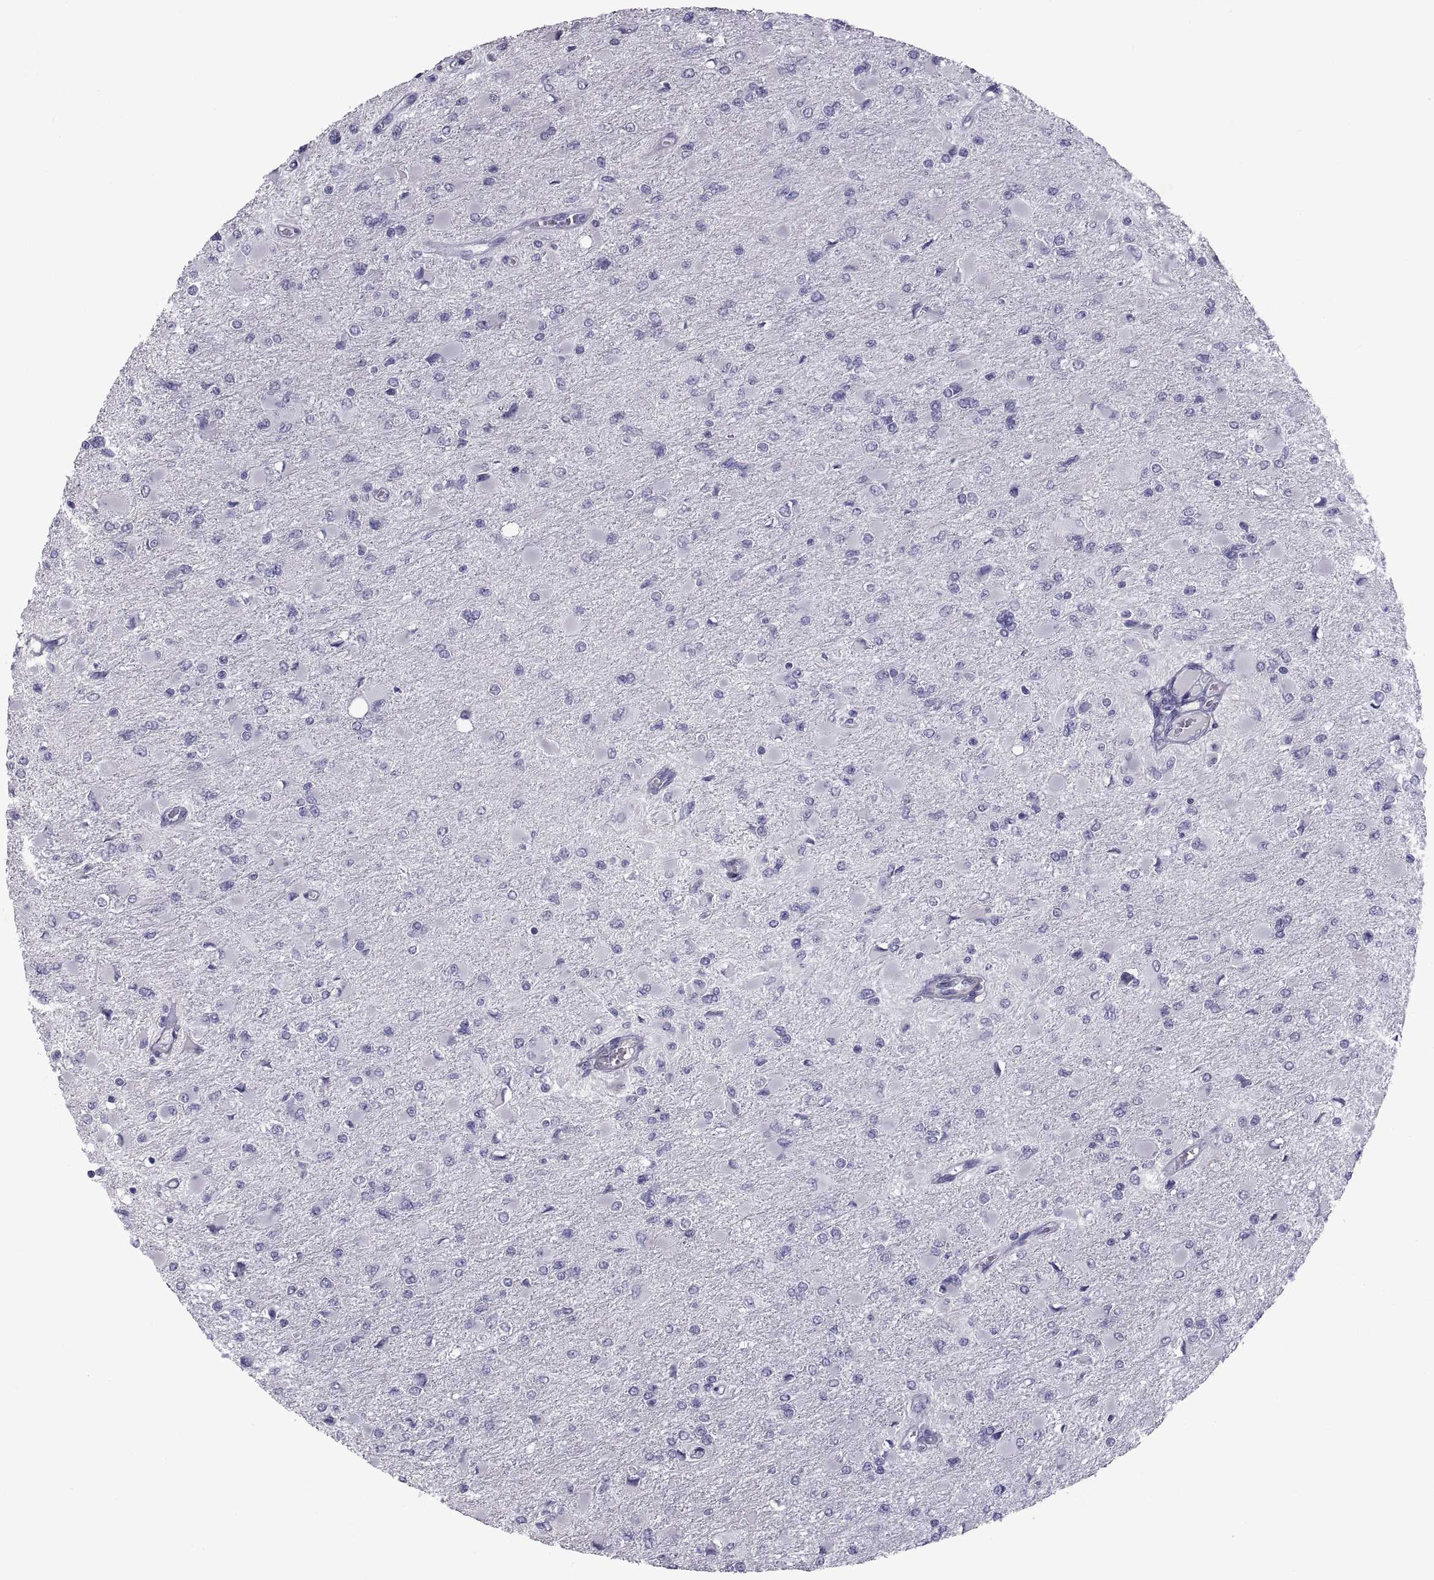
{"staining": {"intensity": "negative", "quantity": "none", "location": "none"}, "tissue": "glioma", "cell_type": "Tumor cells", "image_type": "cancer", "snomed": [{"axis": "morphology", "description": "Glioma, malignant, High grade"}, {"axis": "topography", "description": "Cerebral cortex"}], "caption": "DAB immunohistochemical staining of glioma demonstrates no significant staining in tumor cells. (DAB (3,3'-diaminobenzidine) immunohistochemistry, high magnification).", "gene": "MAGEB1", "patient": {"sex": "female", "age": 36}}